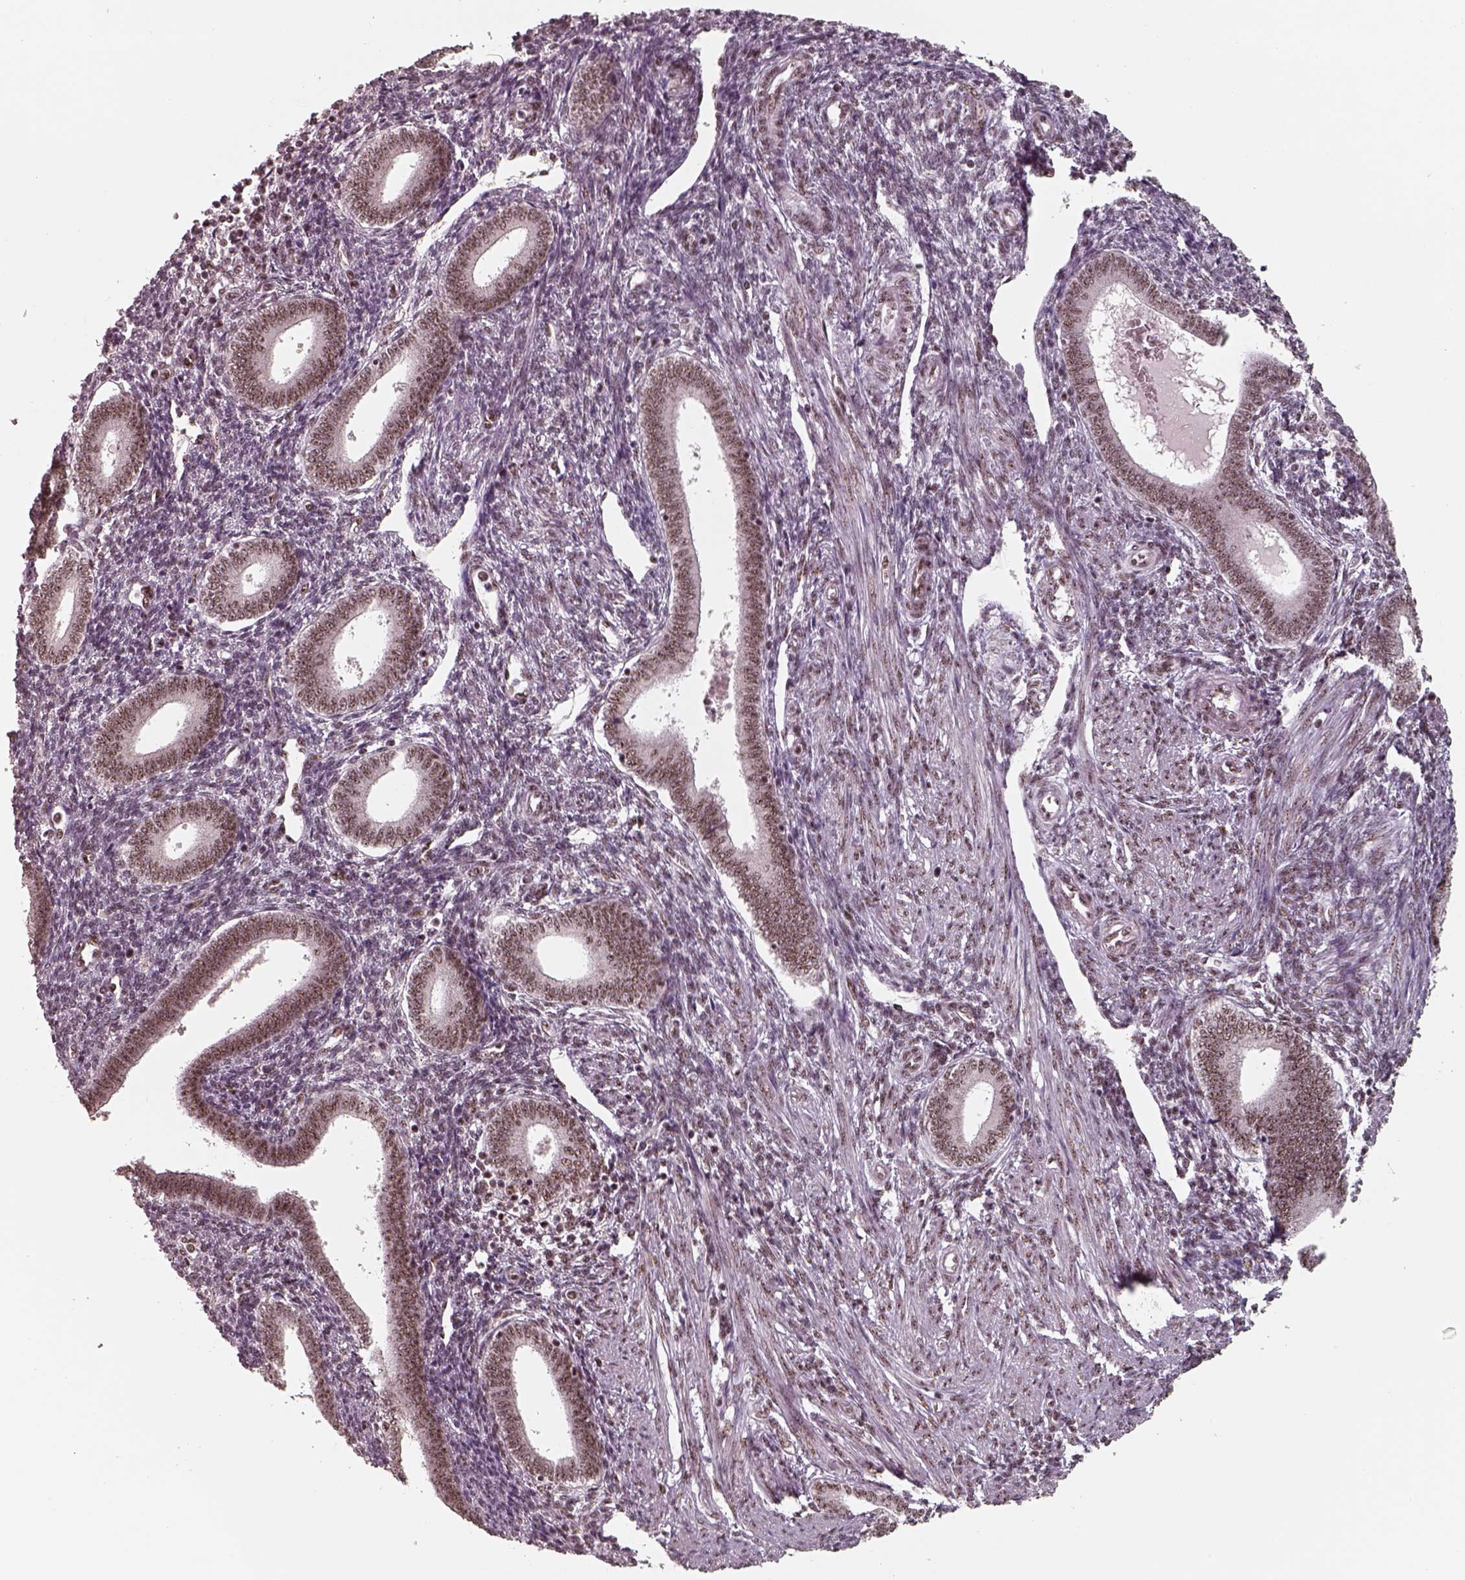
{"staining": {"intensity": "moderate", "quantity": "25%-75%", "location": "nuclear"}, "tissue": "endometrium", "cell_type": "Cells in endometrial stroma", "image_type": "normal", "snomed": [{"axis": "morphology", "description": "Normal tissue, NOS"}, {"axis": "topography", "description": "Endometrium"}], "caption": "A micrograph of endometrium stained for a protein reveals moderate nuclear brown staining in cells in endometrial stroma. (Brightfield microscopy of DAB IHC at high magnification).", "gene": "ATXN7L3", "patient": {"sex": "female", "age": 42}}